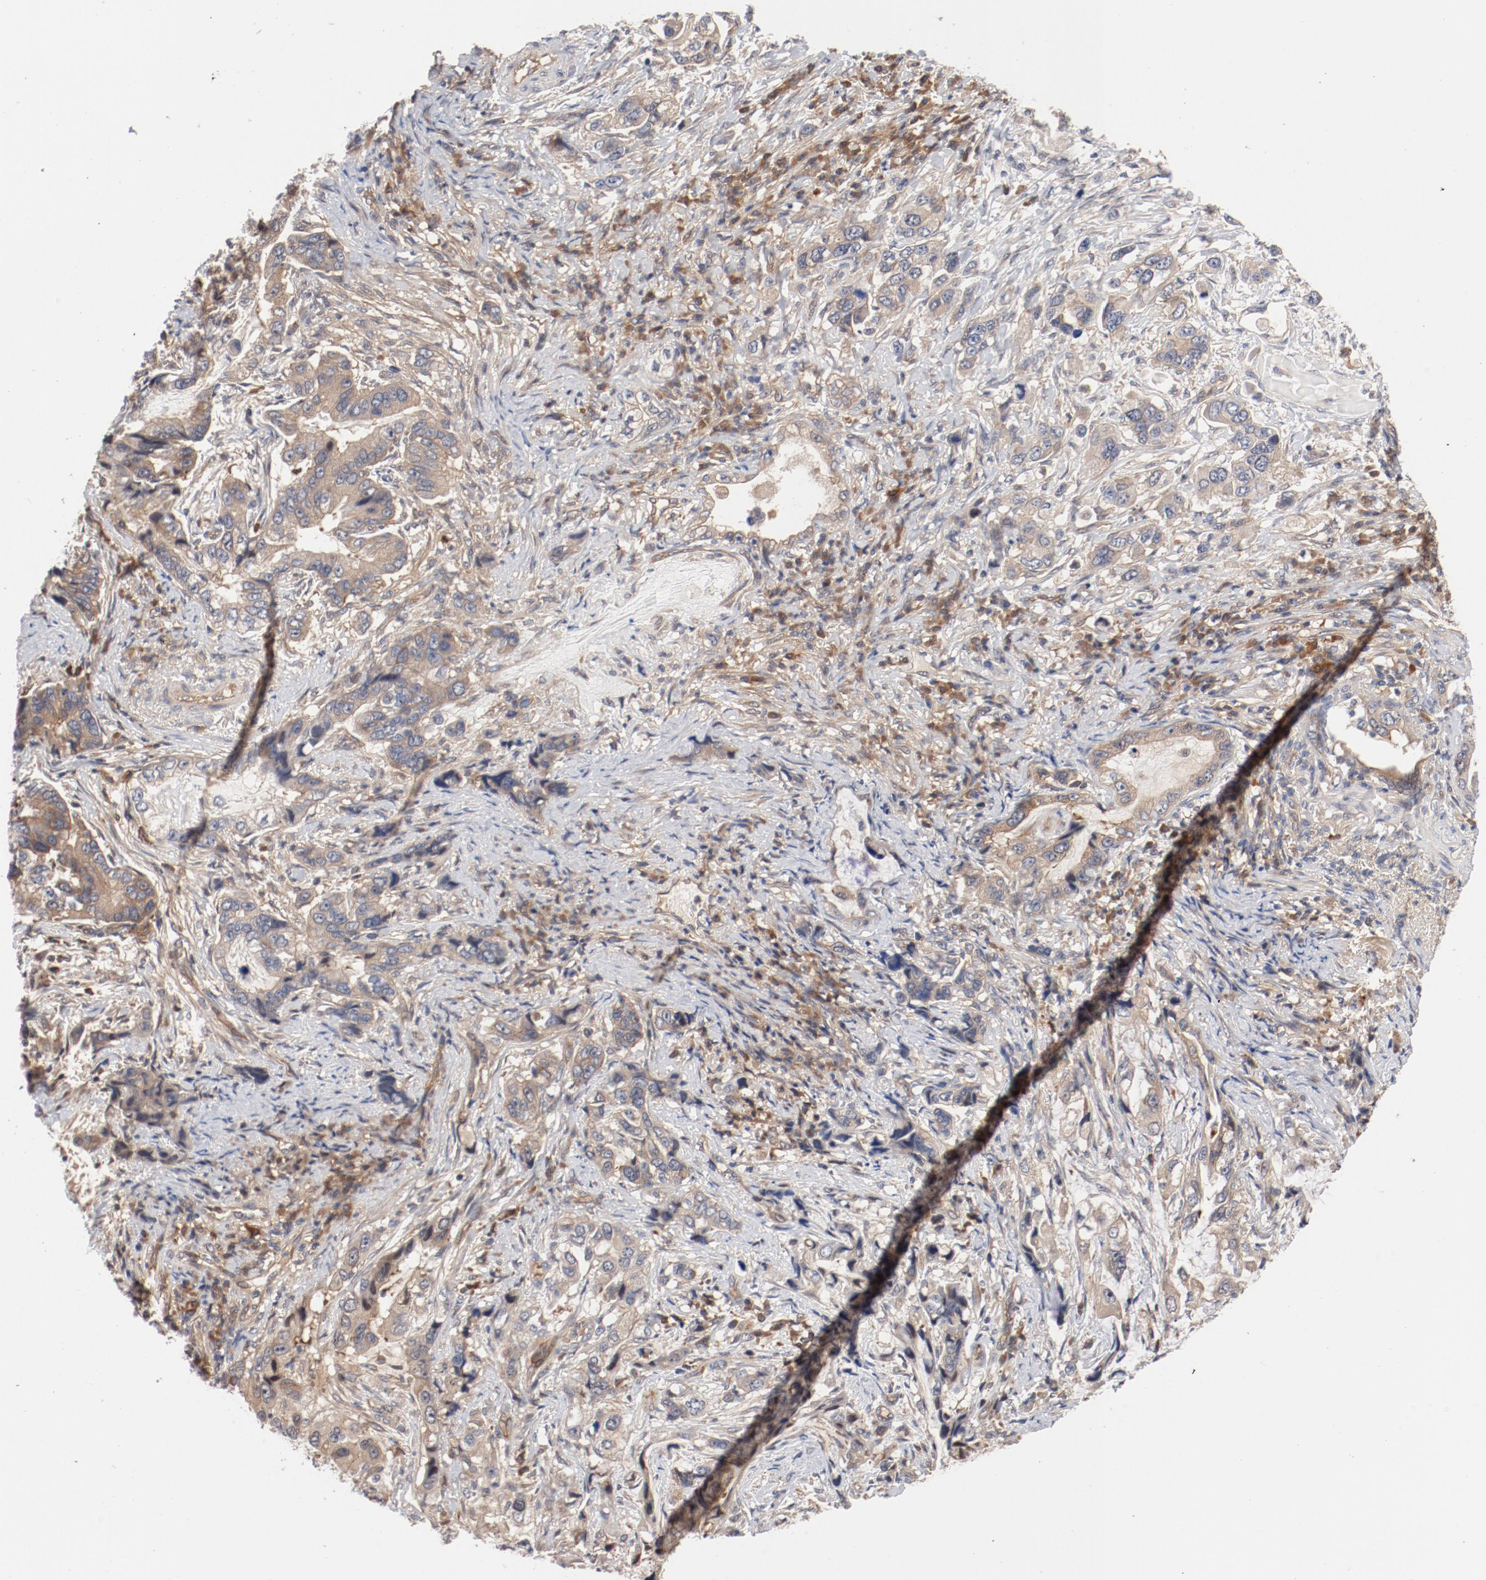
{"staining": {"intensity": "negative", "quantity": "none", "location": "none"}, "tissue": "stomach cancer", "cell_type": "Tumor cells", "image_type": "cancer", "snomed": [{"axis": "morphology", "description": "Adenocarcinoma, NOS"}, {"axis": "topography", "description": "Stomach, lower"}], "caption": "High magnification brightfield microscopy of stomach cancer stained with DAB (brown) and counterstained with hematoxylin (blue): tumor cells show no significant staining.", "gene": "PITPNM2", "patient": {"sex": "female", "age": 93}}